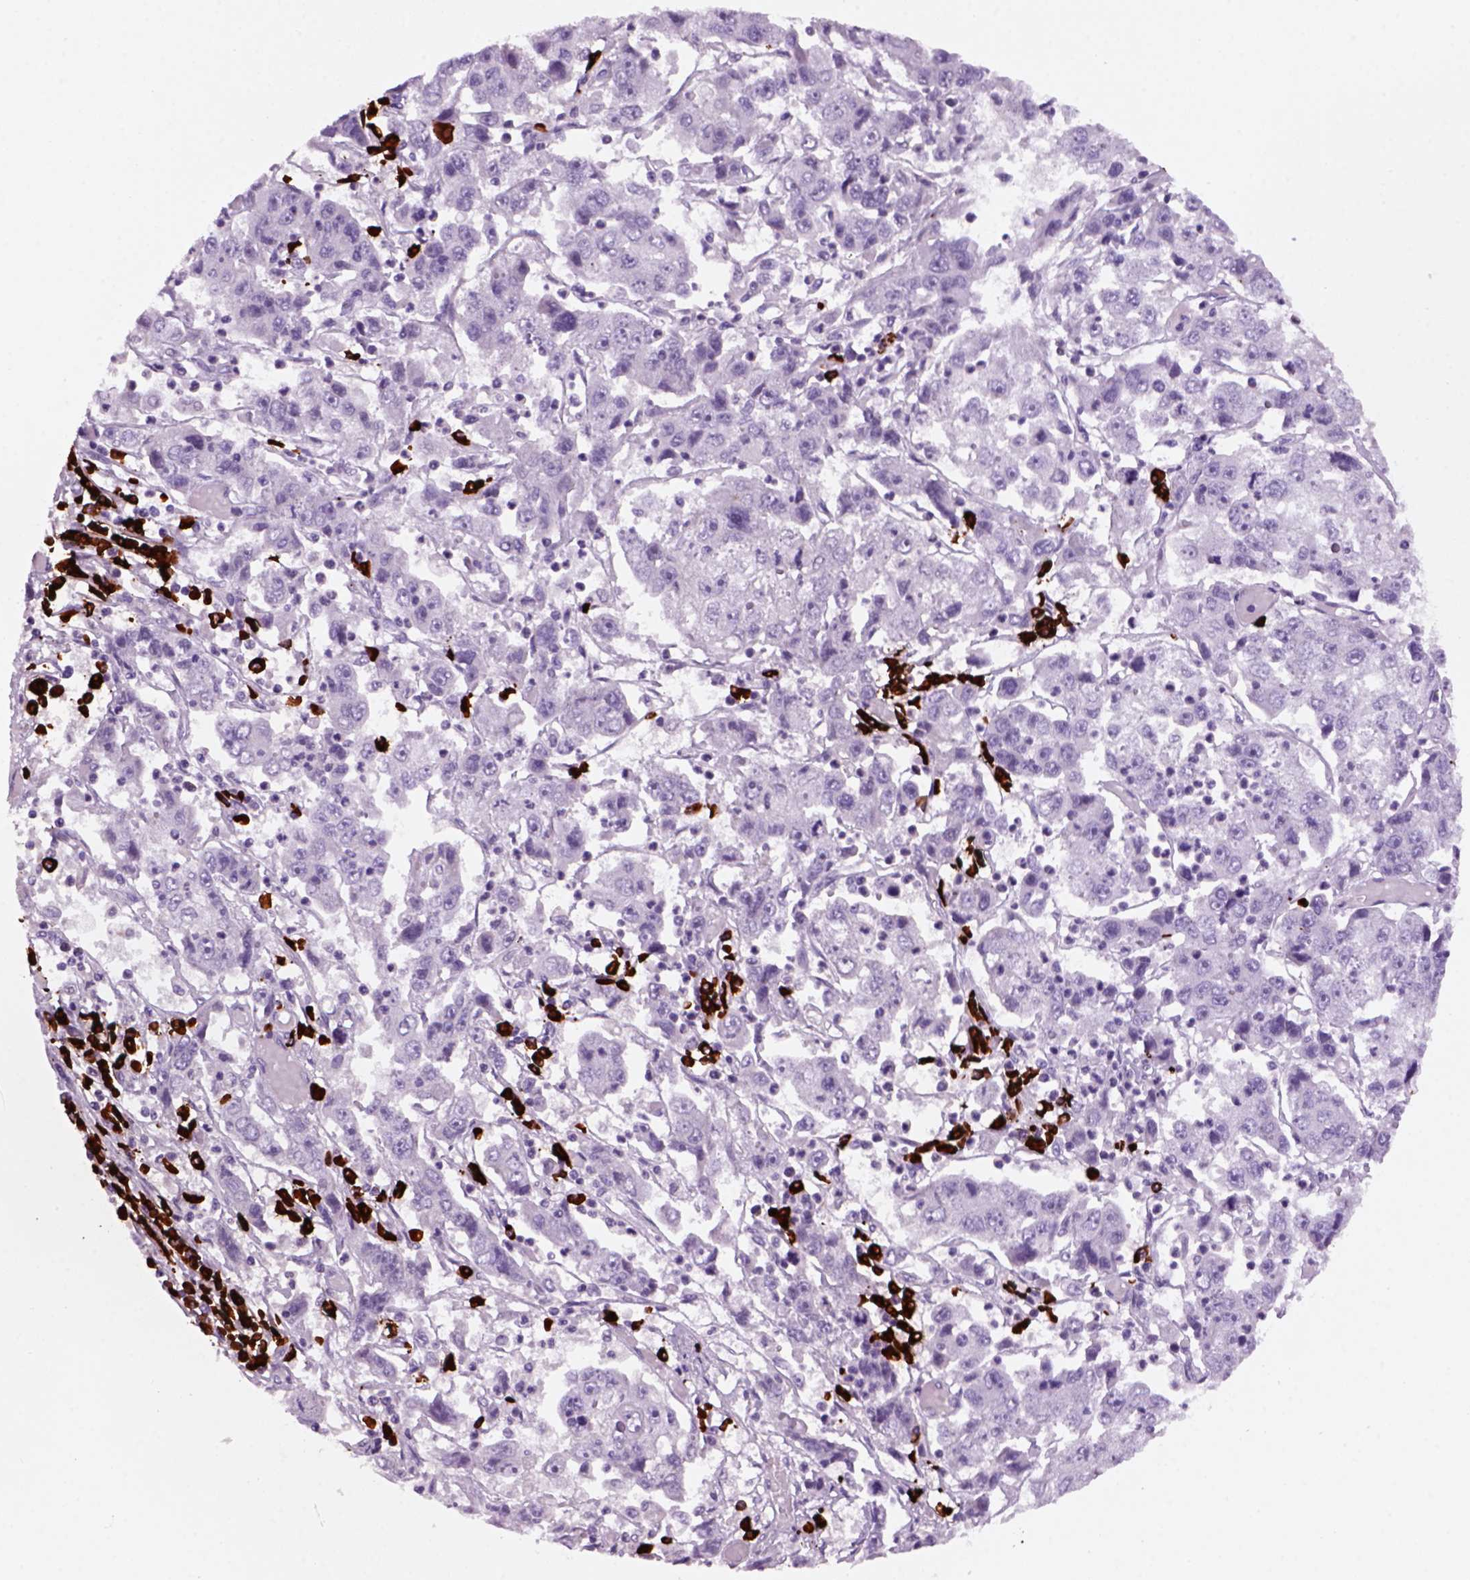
{"staining": {"intensity": "negative", "quantity": "none", "location": "none"}, "tissue": "cervical cancer", "cell_type": "Tumor cells", "image_type": "cancer", "snomed": [{"axis": "morphology", "description": "Squamous cell carcinoma, NOS"}, {"axis": "topography", "description": "Cervix"}], "caption": "Cervical squamous cell carcinoma was stained to show a protein in brown. There is no significant expression in tumor cells.", "gene": "MZB1", "patient": {"sex": "female", "age": 36}}